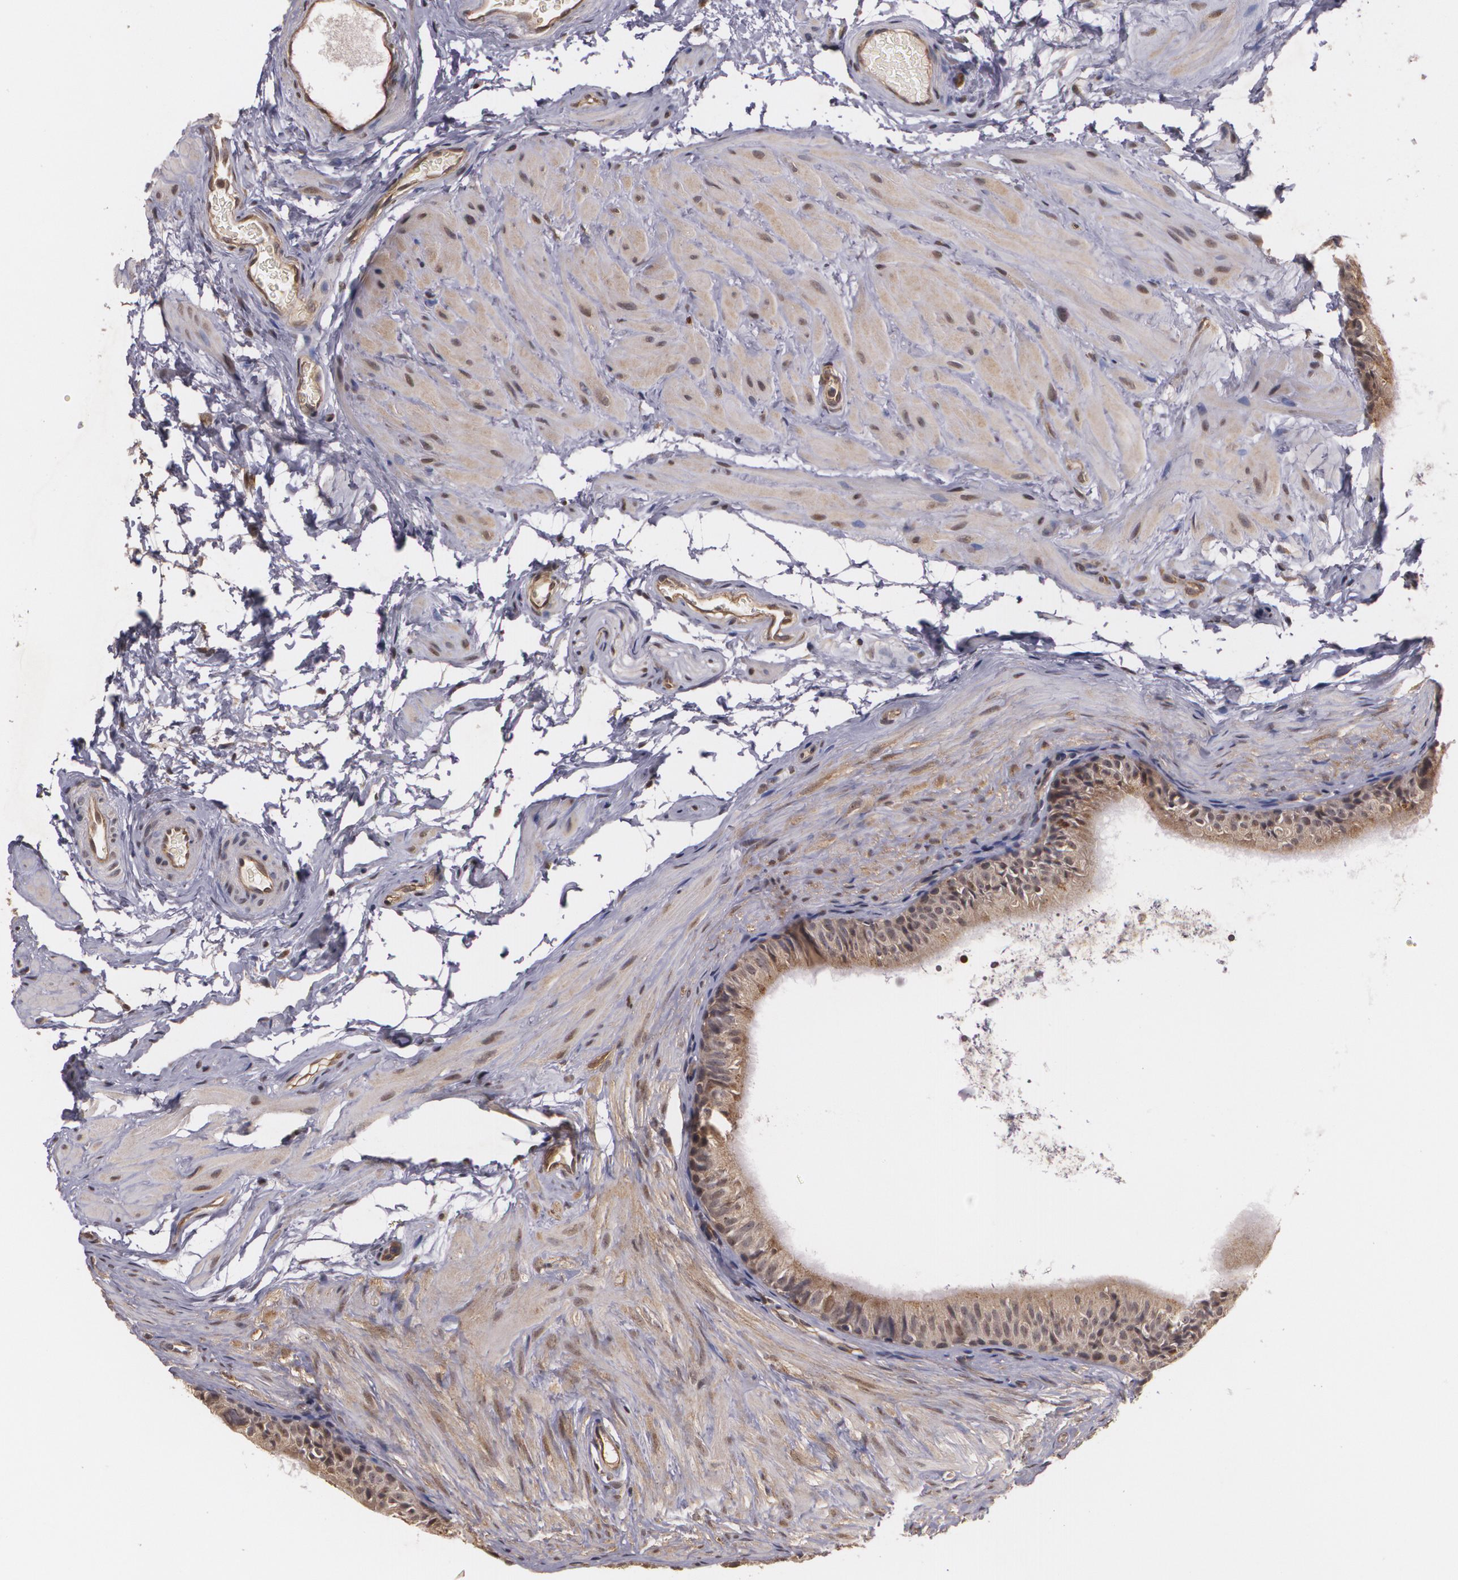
{"staining": {"intensity": "moderate", "quantity": "25%-75%", "location": "cytoplasmic/membranous"}, "tissue": "epididymis", "cell_type": "Glandular cells", "image_type": "normal", "snomed": [{"axis": "morphology", "description": "Normal tissue, NOS"}, {"axis": "topography", "description": "Testis"}, {"axis": "topography", "description": "Epididymis"}], "caption": "Immunohistochemistry (IHC) (DAB (3,3'-diaminobenzidine)) staining of benign epididymis displays moderate cytoplasmic/membranous protein expression in about 25%-75% of glandular cells.", "gene": "BRCA1", "patient": {"sex": "male", "age": 36}}